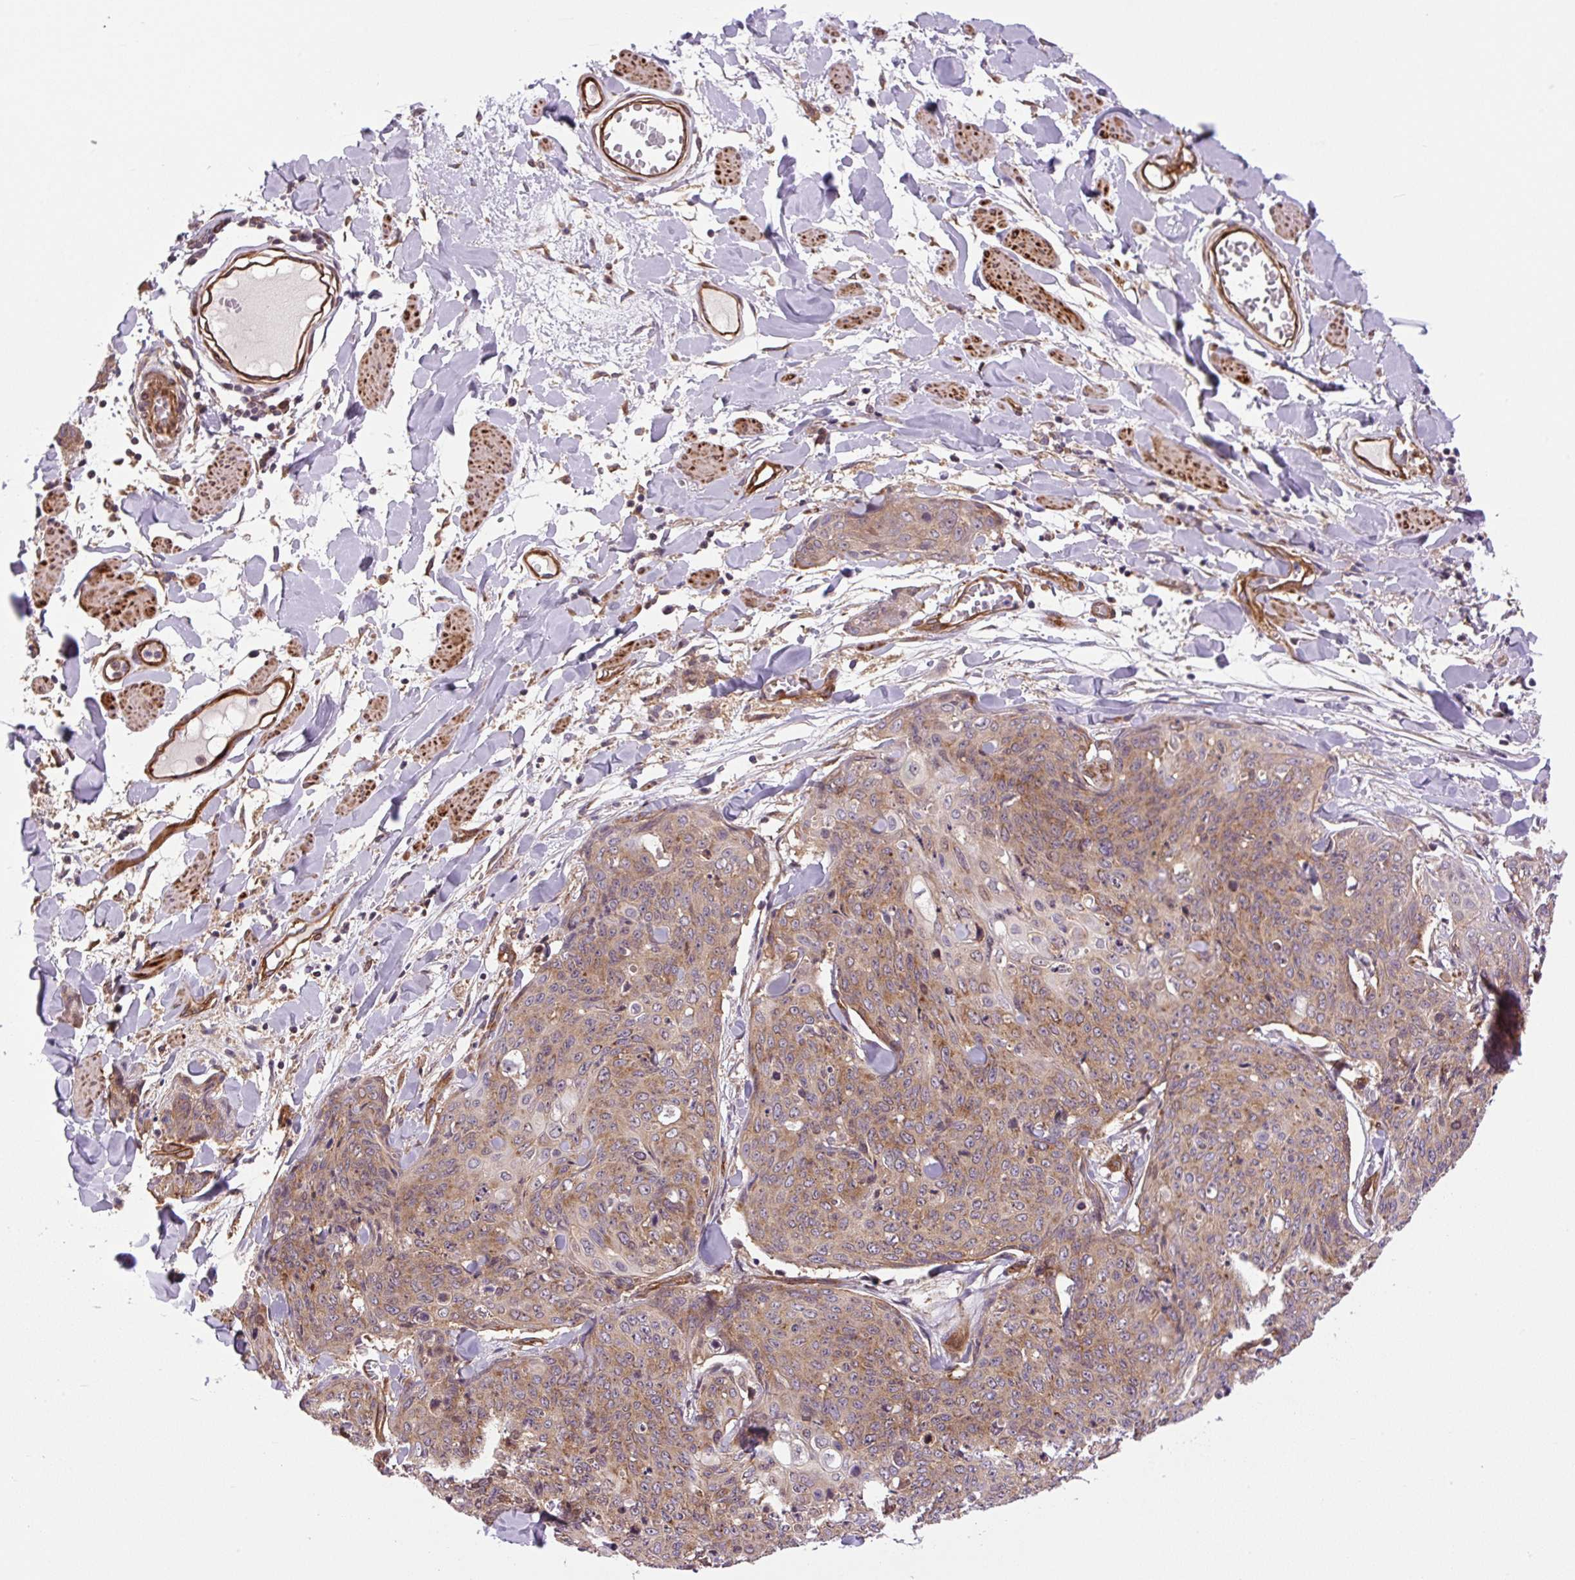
{"staining": {"intensity": "moderate", "quantity": ">75%", "location": "cytoplasmic/membranous"}, "tissue": "skin cancer", "cell_type": "Tumor cells", "image_type": "cancer", "snomed": [{"axis": "morphology", "description": "Squamous cell carcinoma, NOS"}, {"axis": "topography", "description": "Skin"}, {"axis": "topography", "description": "Vulva"}], "caption": "A brown stain shows moderate cytoplasmic/membranous positivity of a protein in skin squamous cell carcinoma tumor cells.", "gene": "SEPTIN10", "patient": {"sex": "female", "age": 85}}